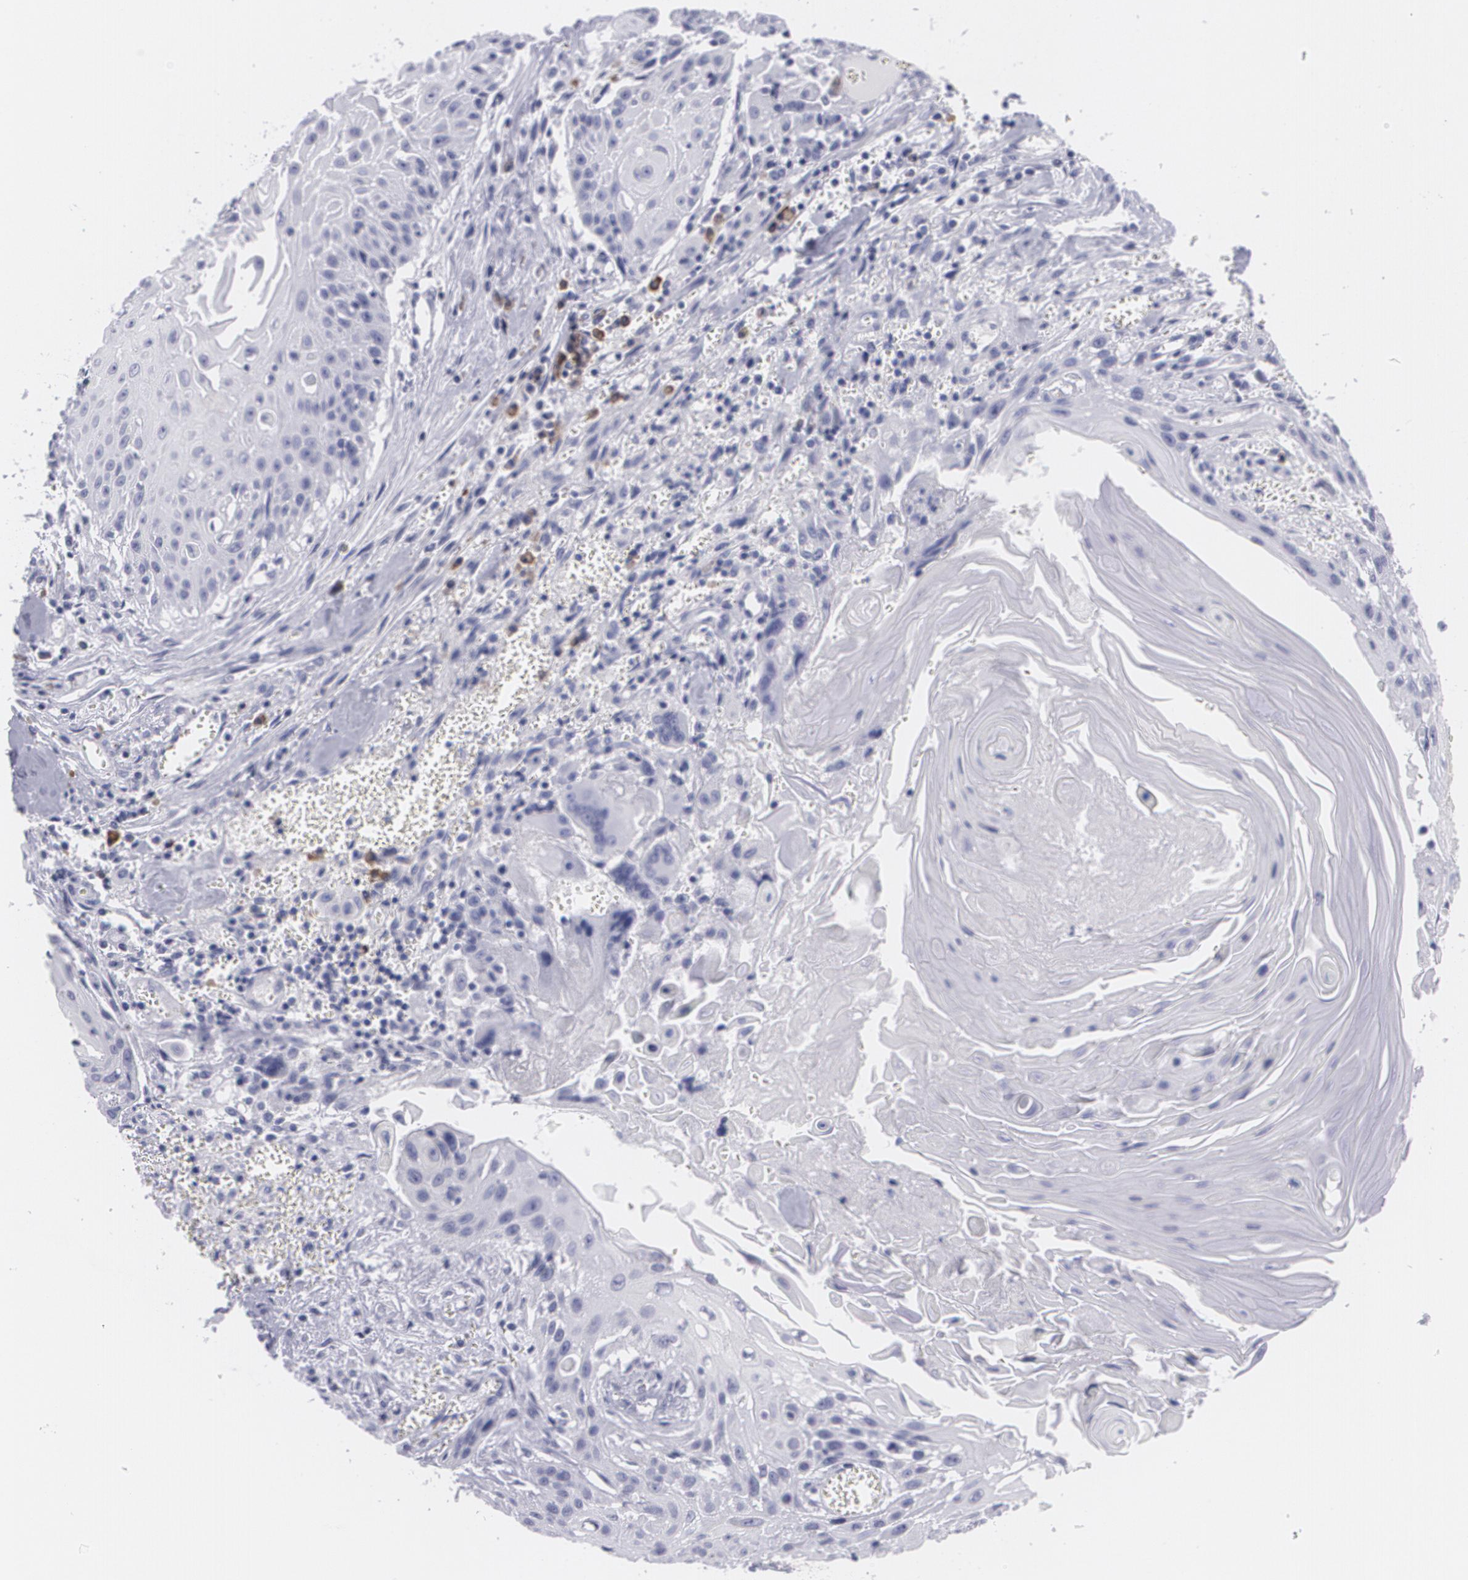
{"staining": {"intensity": "negative", "quantity": "none", "location": "none"}, "tissue": "head and neck cancer", "cell_type": "Tumor cells", "image_type": "cancer", "snomed": [{"axis": "morphology", "description": "Squamous cell carcinoma, NOS"}, {"axis": "morphology", "description": "Squamous cell carcinoma, metastatic, NOS"}, {"axis": "topography", "description": "Lymph node"}, {"axis": "topography", "description": "Salivary gland"}, {"axis": "topography", "description": "Head-Neck"}], "caption": "Histopathology image shows no significant protein positivity in tumor cells of head and neck cancer. Brightfield microscopy of immunohistochemistry stained with DAB (3,3'-diaminobenzidine) (brown) and hematoxylin (blue), captured at high magnification.", "gene": "MAP2", "patient": {"sex": "female", "age": 74}}